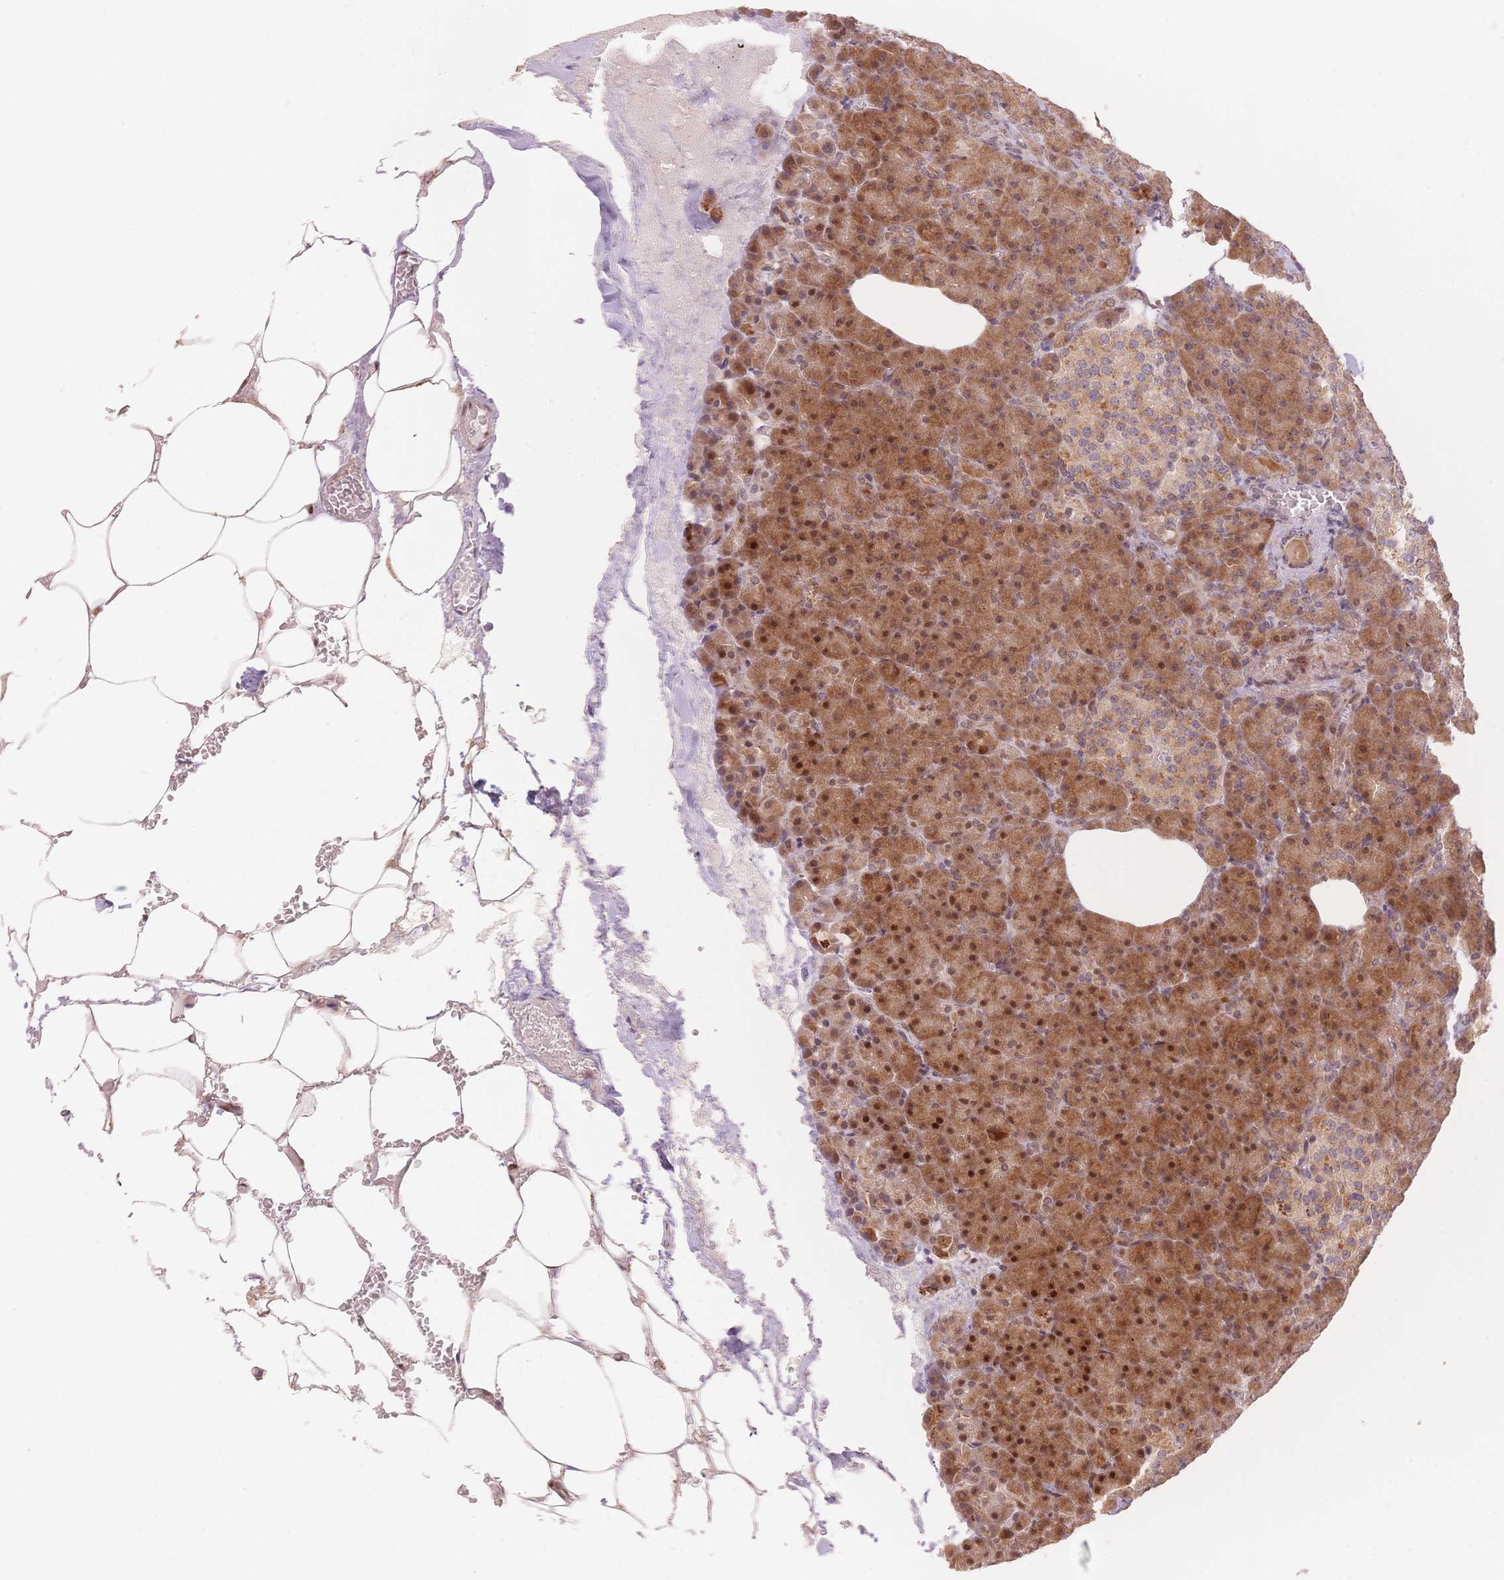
{"staining": {"intensity": "strong", "quantity": ">75%", "location": "cytoplasmic/membranous,nuclear"}, "tissue": "pancreas", "cell_type": "Exocrine glandular cells", "image_type": "normal", "snomed": [{"axis": "morphology", "description": "Normal tissue, NOS"}, {"axis": "topography", "description": "Pancreas"}], "caption": "This micrograph displays benign pancreas stained with immunohistochemistry (IHC) to label a protein in brown. The cytoplasmic/membranous,nuclear of exocrine glandular cells show strong positivity for the protein. Nuclei are counter-stained blue.", "gene": "STK39", "patient": {"sex": "female", "age": 74}}